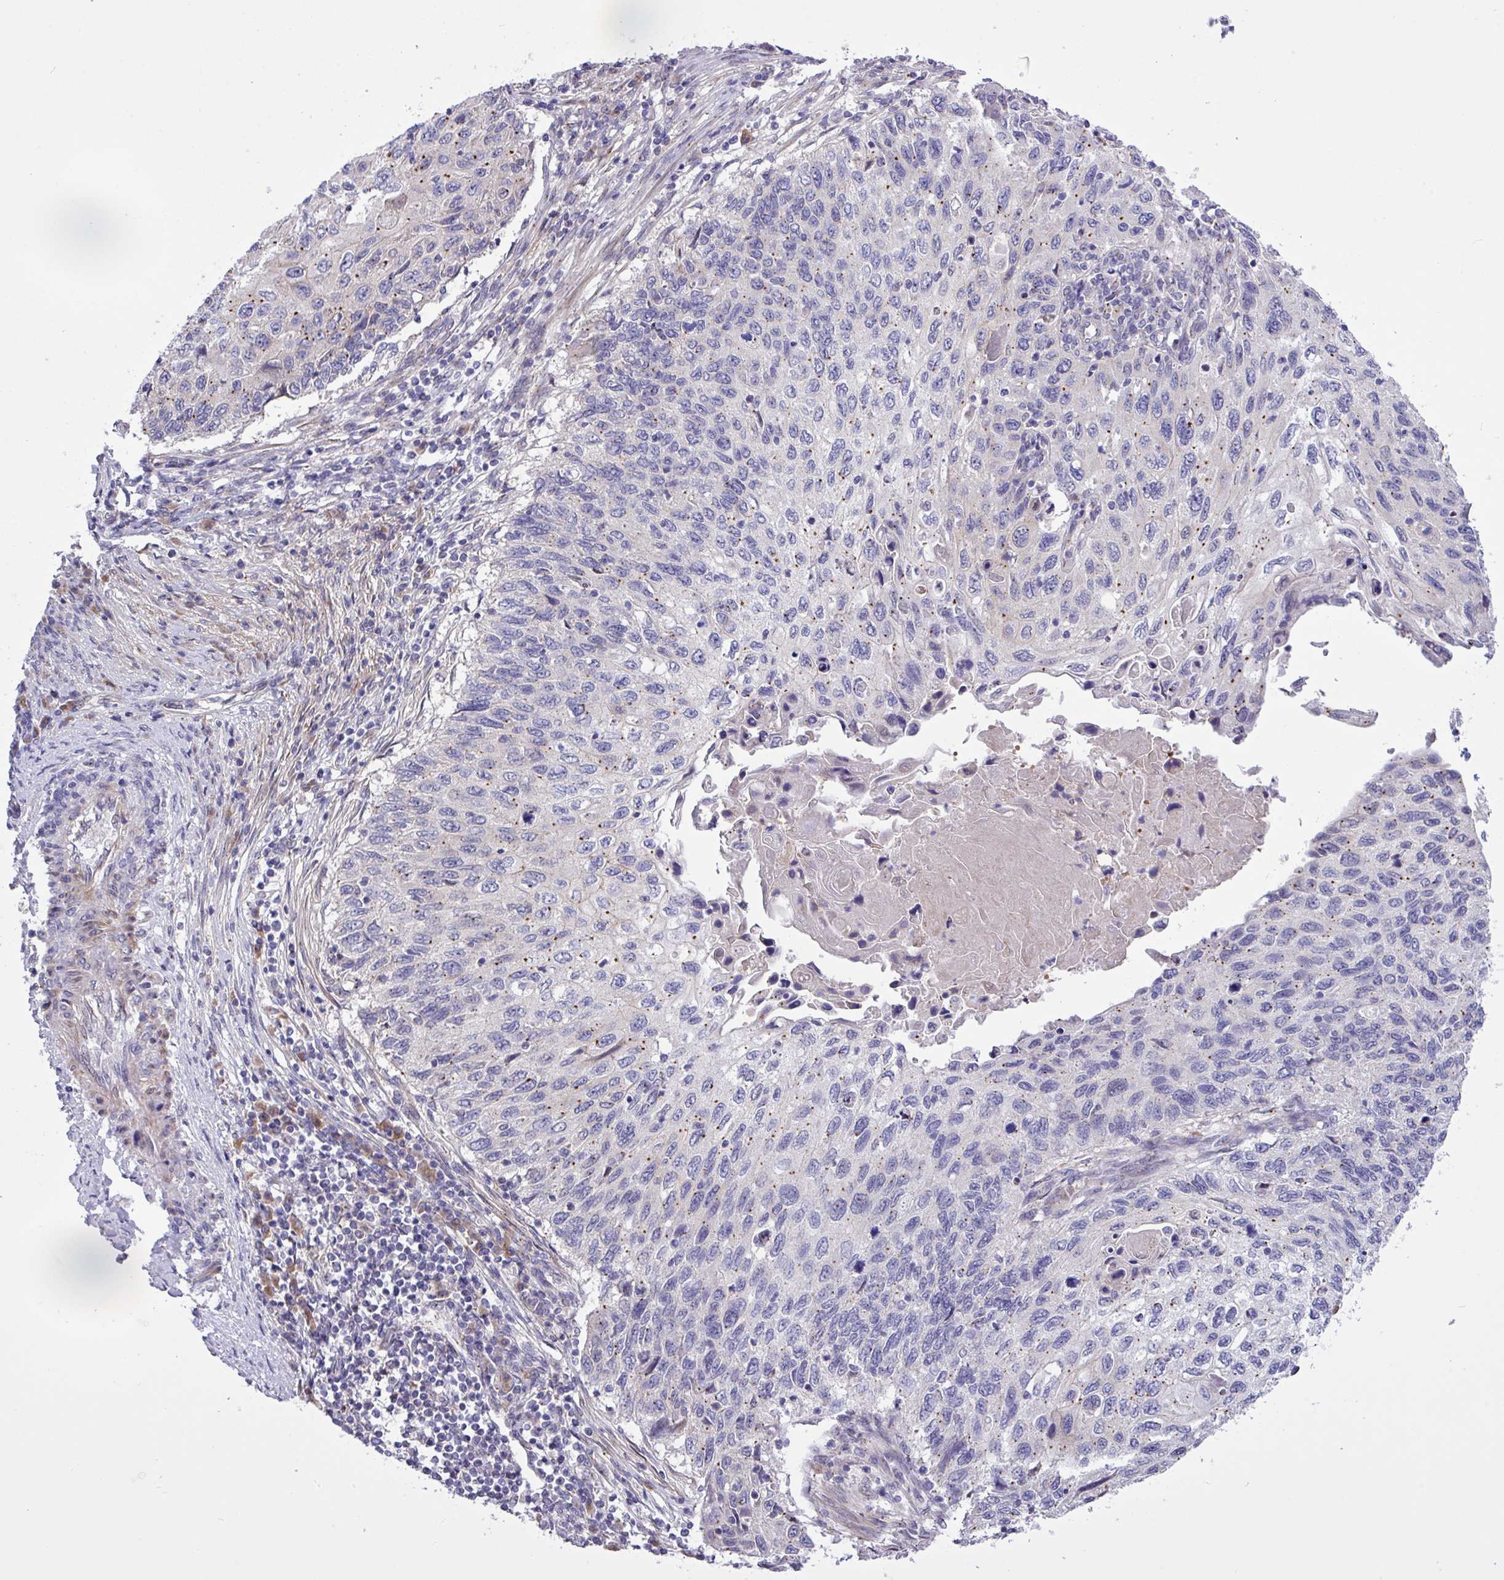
{"staining": {"intensity": "moderate", "quantity": "<25%", "location": "cytoplasmic/membranous"}, "tissue": "cervical cancer", "cell_type": "Tumor cells", "image_type": "cancer", "snomed": [{"axis": "morphology", "description": "Squamous cell carcinoma, NOS"}, {"axis": "topography", "description": "Cervix"}], "caption": "IHC image of human squamous cell carcinoma (cervical) stained for a protein (brown), which displays low levels of moderate cytoplasmic/membranous positivity in about <25% of tumor cells.", "gene": "SPINK8", "patient": {"sex": "female", "age": 70}}